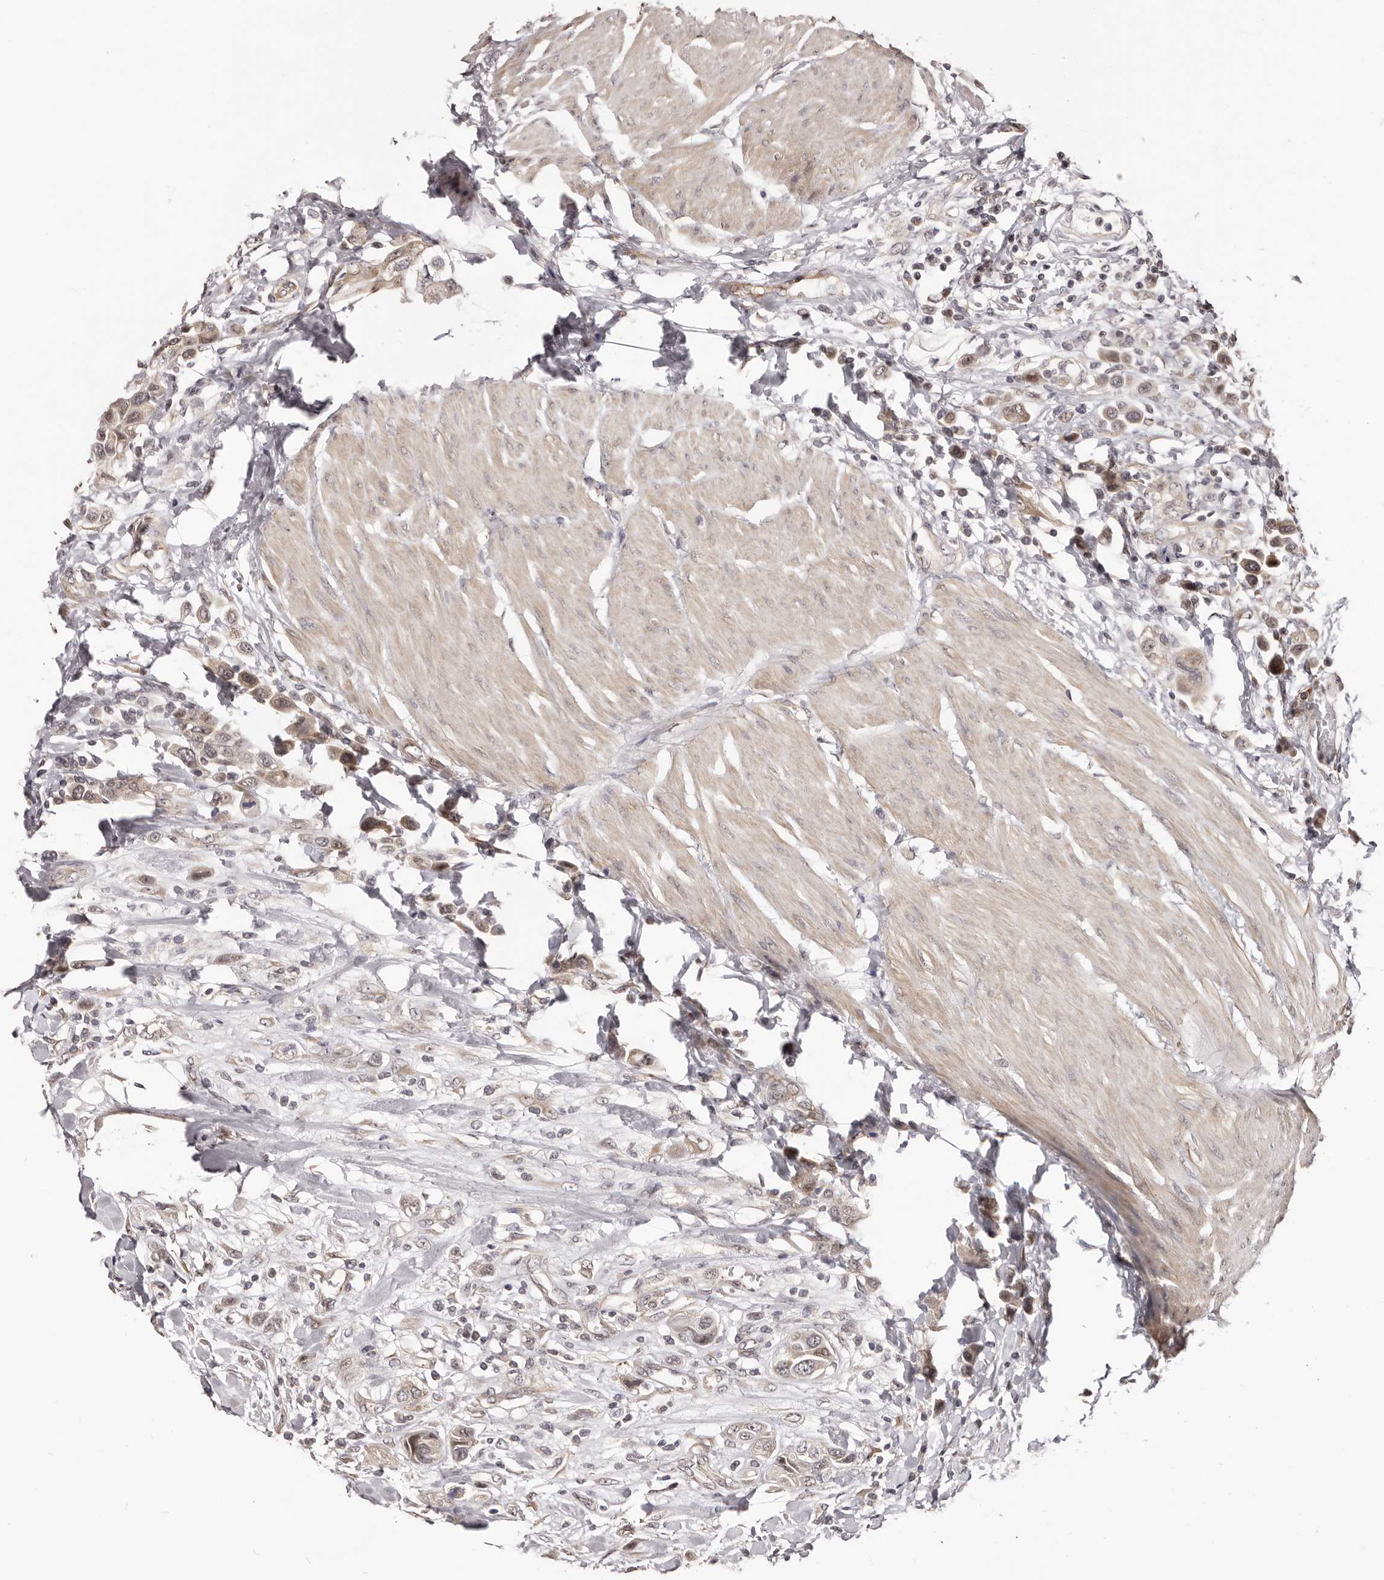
{"staining": {"intensity": "weak", "quantity": "<25%", "location": "cytoplasmic/membranous"}, "tissue": "urothelial cancer", "cell_type": "Tumor cells", "image_type": "cancer", "snomed": [{"axis": "morphology", "description": "Urothelial carcinoma, High grade"}, {"axis": "topography", "description": "Urinary bladder"}], "caption": "Tumor cells are negative for protein expression in human high-grade urothelial carcinoma. (DAB immunohistochemistry (IHC) visualized using brightfield microscopy, high magnification).", "gene": "NOL12", "patient": {"sex": "male", "age": 50}}